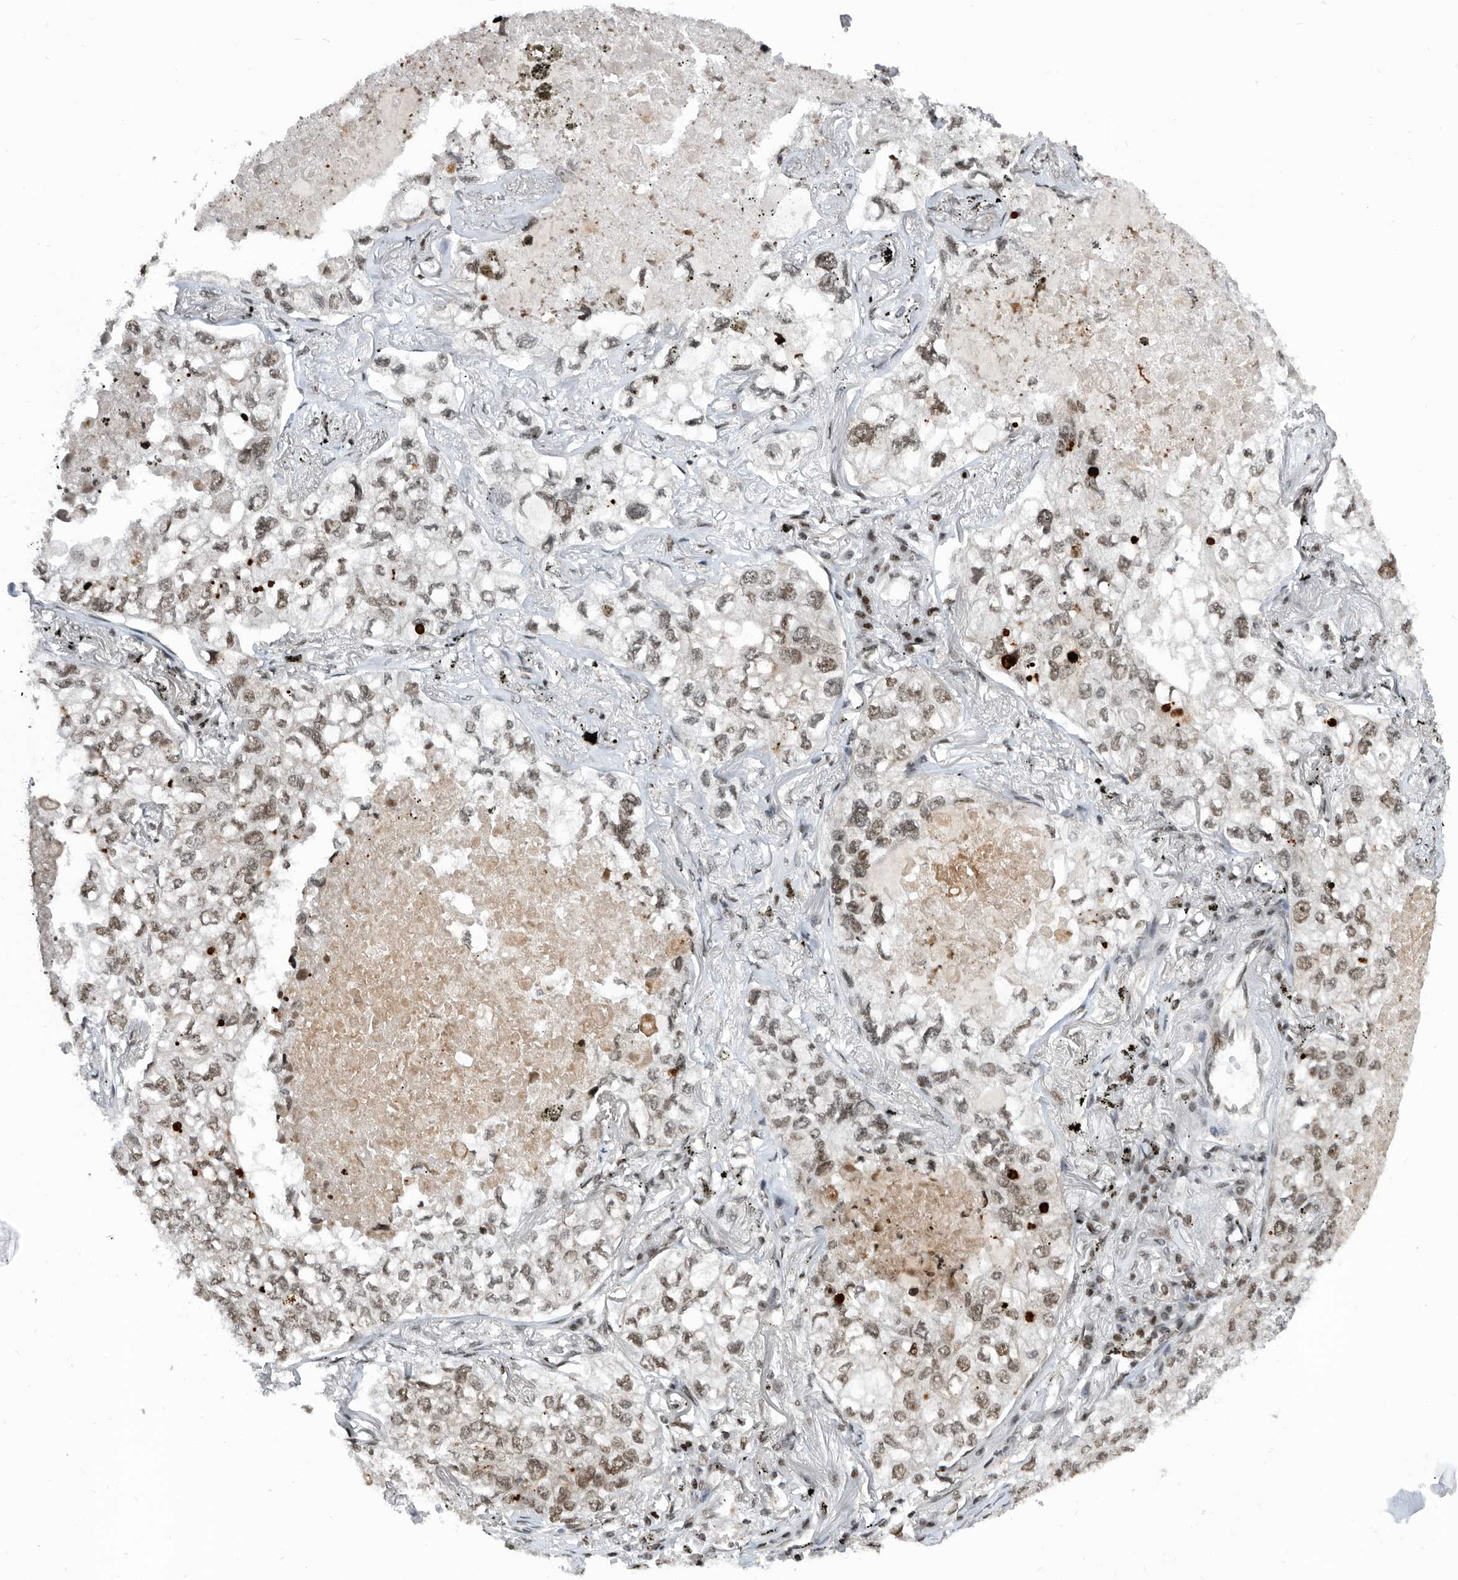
{"staining": {"intensity": "weak", "quantity": ">75%", "location": "nuclear"}, "tissue": "lung cancer", "cell_type": "Tumor cells", "image_type": "cancer", "snomed": [{"axis": "morphology", "description": "Adenocarcinoma, NOS"}, {"axis": "topography", "description": "Lung"}], "caption": "Immunohistochemistry of adenocarcinoma (lung) displays low levels of weak nuclear staining in about >75% of tumor cells. (Brightfield microscopy of DAB IHC at high magnification).", "gene": "SNRNP48", "patient": {"sex": "male", "age": 65}}